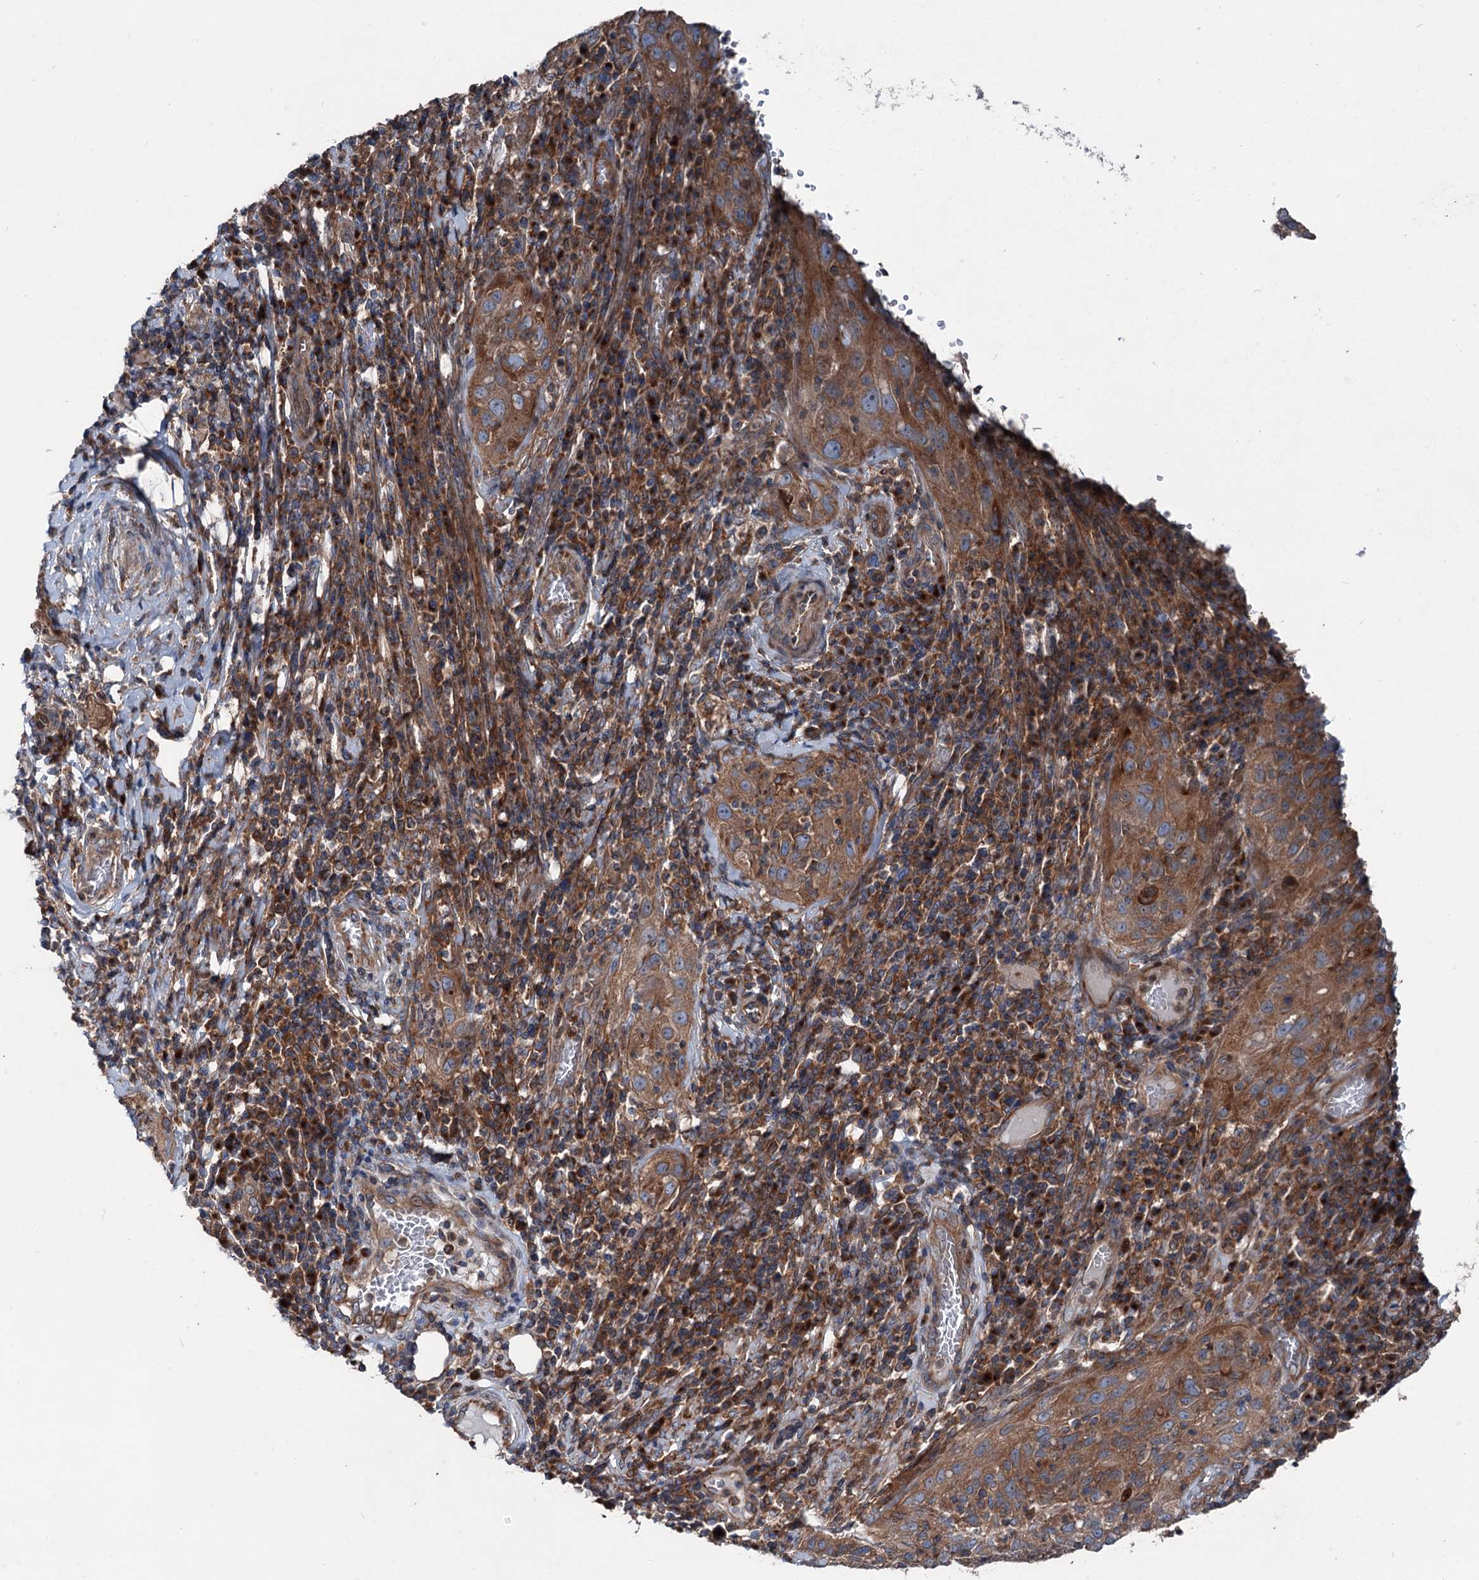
{"staining": {"intensity": "moderate", "quantity": ">75%", "location": "cytoplasmic/membranous"}, "tissue": "cervical cancer", "cell_type": "Tumor cells", "image_type": "cancer", "snomed": [{"axis": "morphology", "description": "Squamous cell carcinoma, NOS"}, {"axis": "topography", "description": "Cervix"}], "caption": "The image demonstrates immunohistochemical staining of cervical cancer (squamous cell carcinoma). There is moderate cytoplasmic/membranous expression is seen in approximately >75% of tumor cells.", "gene": "RUFY1", "patient": {"sex": "female", "age": 31}}